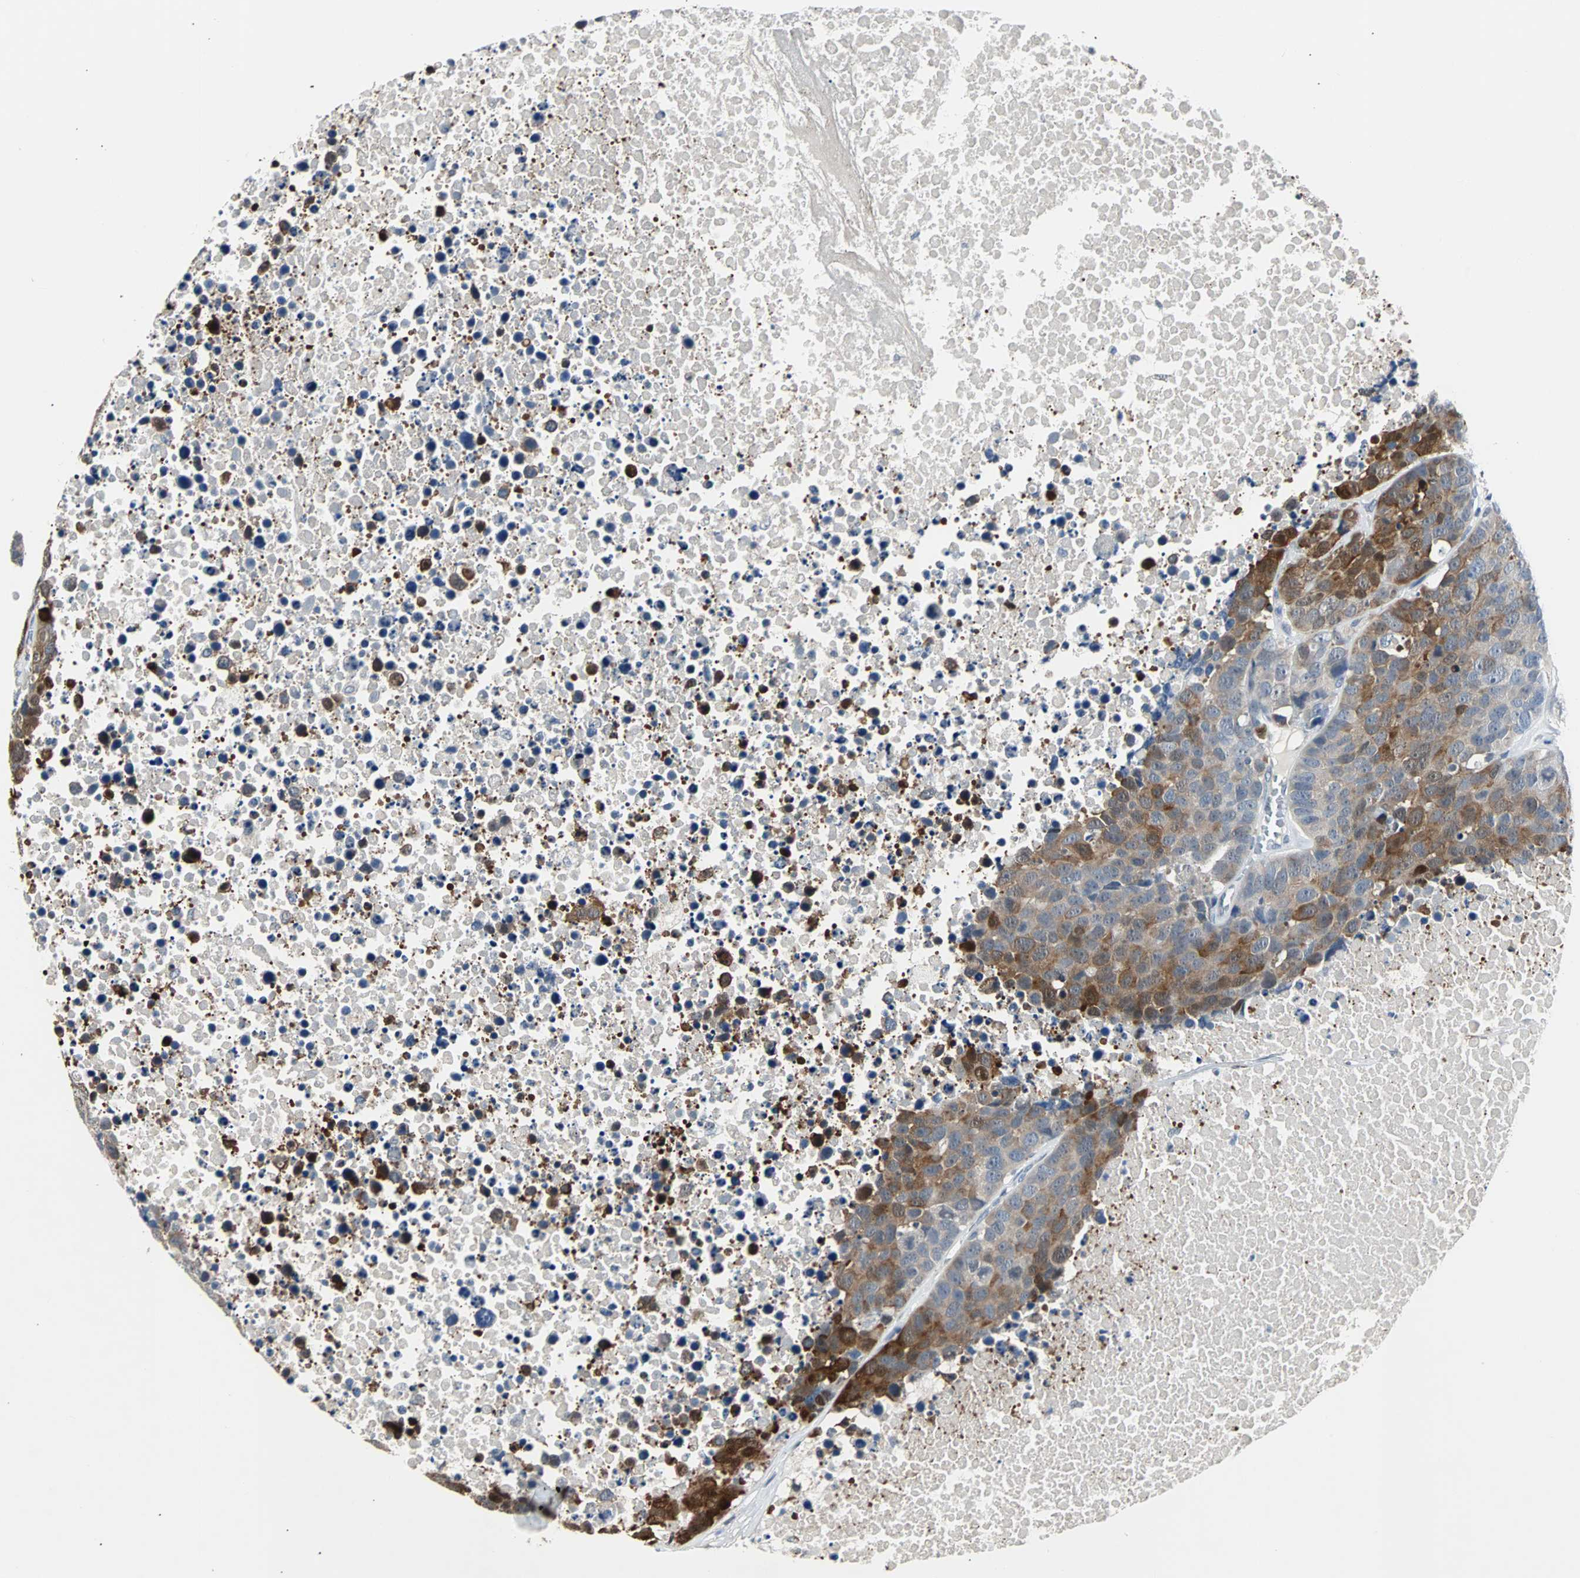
{"staining": {"intensity": "strong", "quantity": "25%-75%", "location": "cytoplasmic/membranous"}, "tissue": "carcinoid", "cell_type": "Tumor cells", "image_type": "cancer", "snomed": [{"axis": "morphology", "description": "Carcinoid, malignant, NOS"}, {"axis": "topography", "description": "Lung"}], "caption": "Carcinoid (malignant) tissue shows strong cytoplasmic/membranous positivity in about 25%-75% of tumor cells", "gene": "SOX30", "patient": {"sex": "male", "age": 60}}